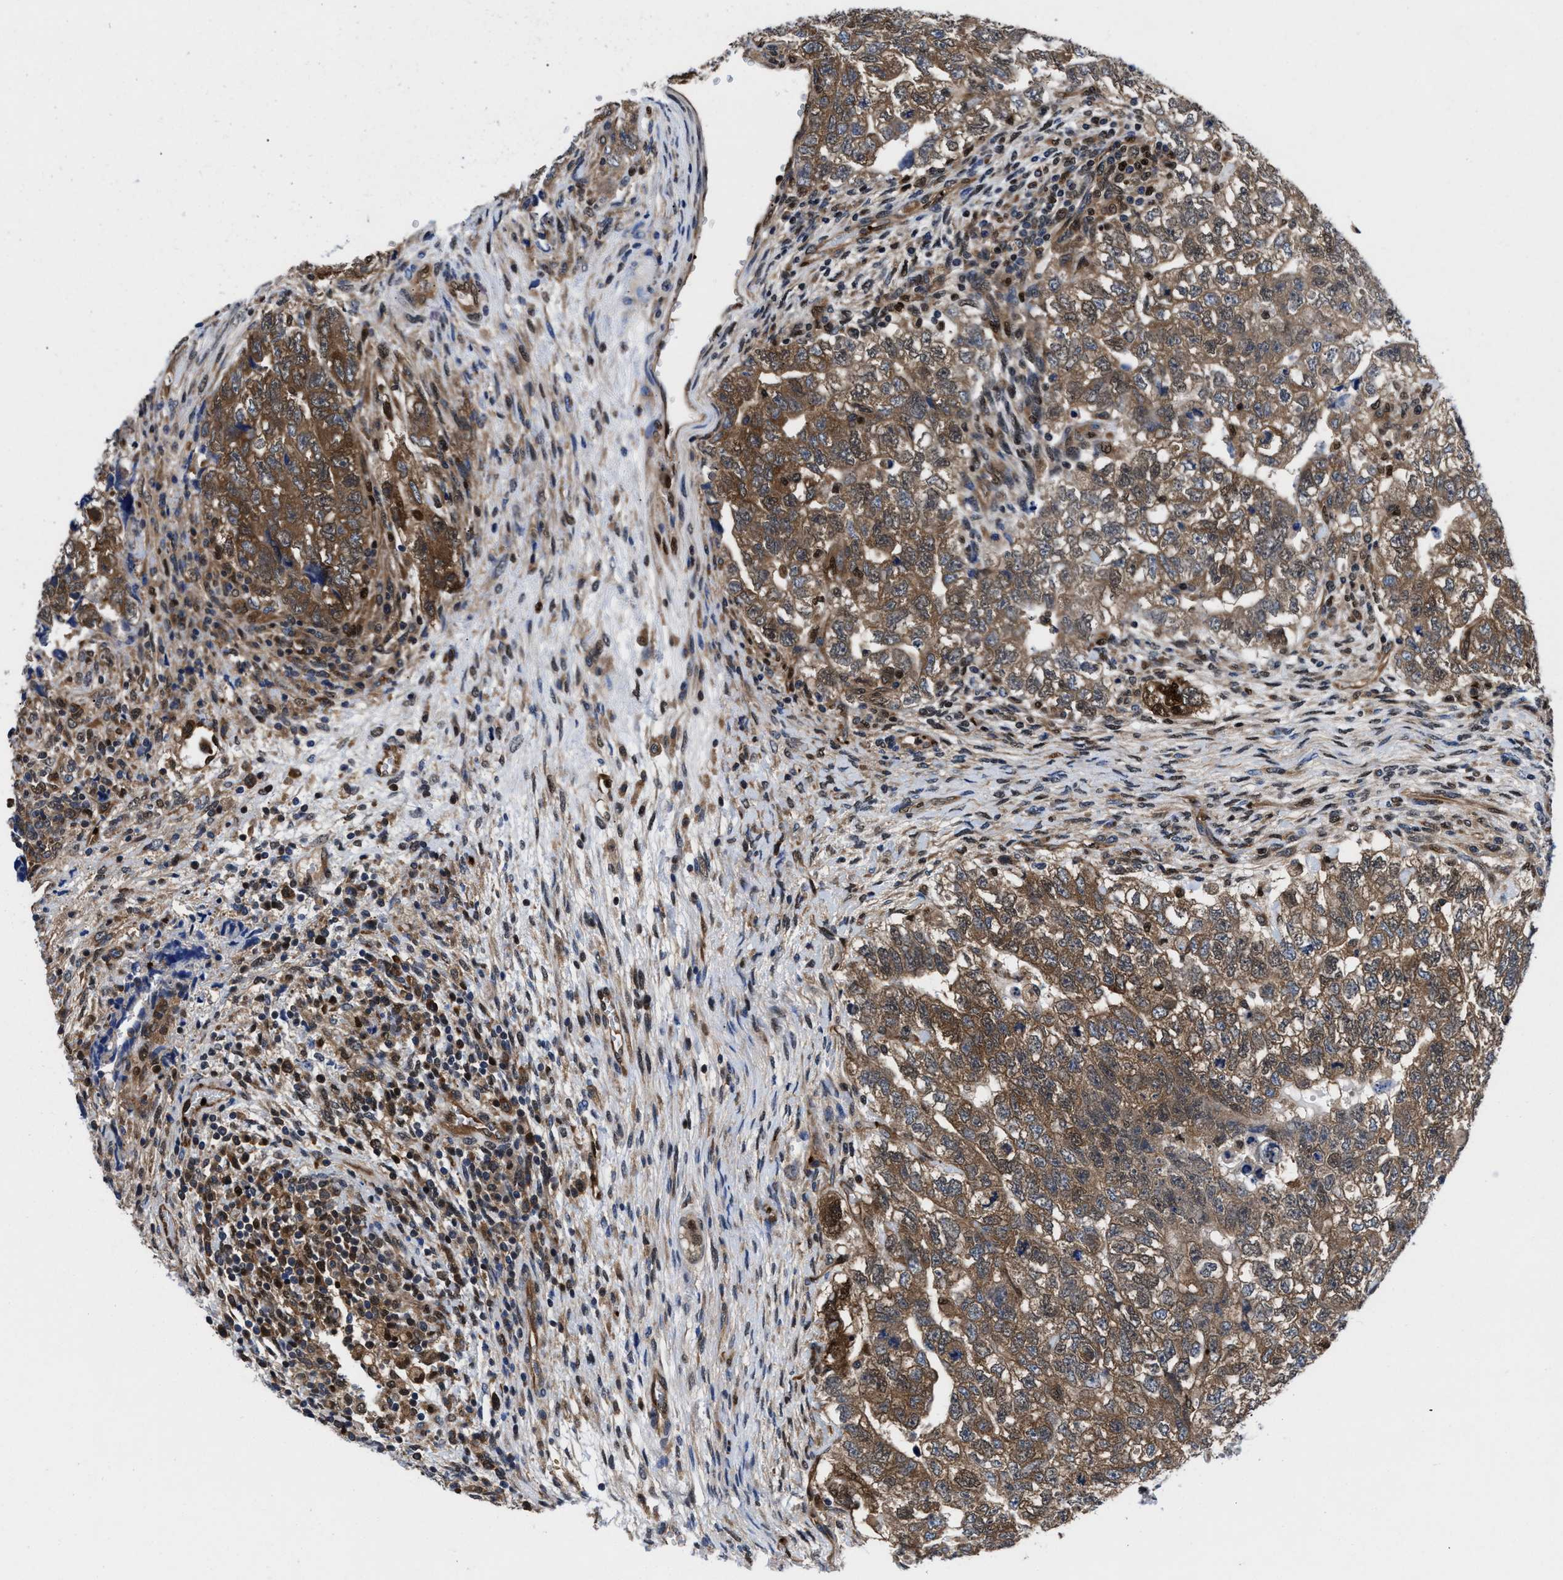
{"staining": {"intensity": "moderate", "quantity": ">75%", "location": "cytoplasmic/membranous"}, "tissue": "testis cancer", "cell_type": "Tumor cells", "image_type": "cancer", "snomed": [{"axis": "morphology", "description": "Carcinoma, Embryonal, NOS"}, {"axis": "topography", "description": "Testis"}], "caption": "Protein expression analysis of human testis cancer (embryonal carcinoma) reveals moderate cytoplasmic/membranous staining in about >75% of tumor cells.", "gene": "ACLY", "patient": {"sex": "male", "age": 36}}